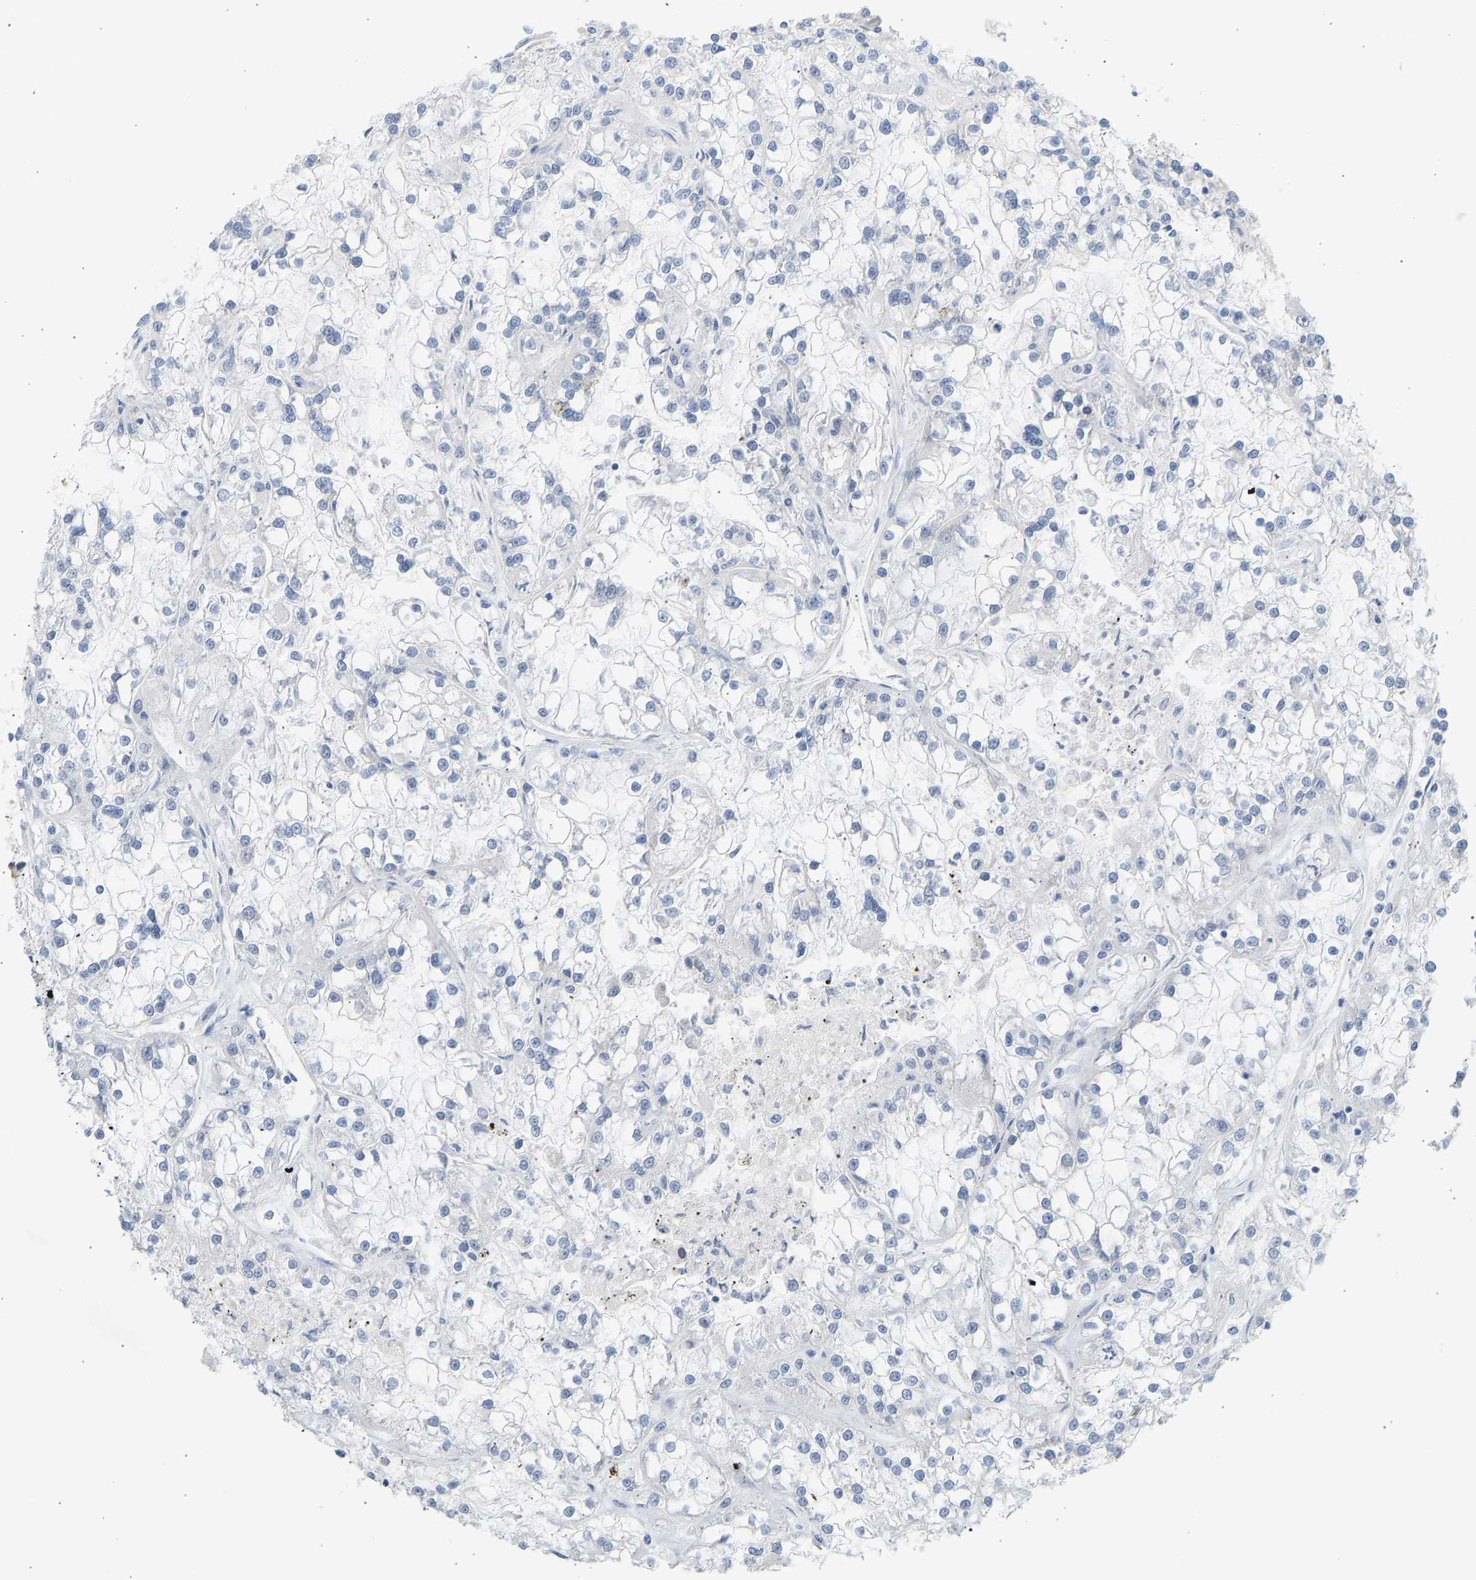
{"staining": {"intensity": "negative", "quantity": "none", "location": "none"}, "tissue": "renal cancer", "cell_type": "Tumor cells", "image_type": "cancer", "snomed": [{"axis": "morphology", "description": "Adenocarcinoma, NOS"}, {"axis": "topography", "description": "Kidney"}], "caption": "Immunohistochemical staining of human adenocarcinoma (renal) shows no significant expression in tumor cells. (DAB immunohistochemistry visualized using brightfield microscopy, high magnification).", "gene": "SLC30A7", "patient": {"sex": "female", "age": 52}}